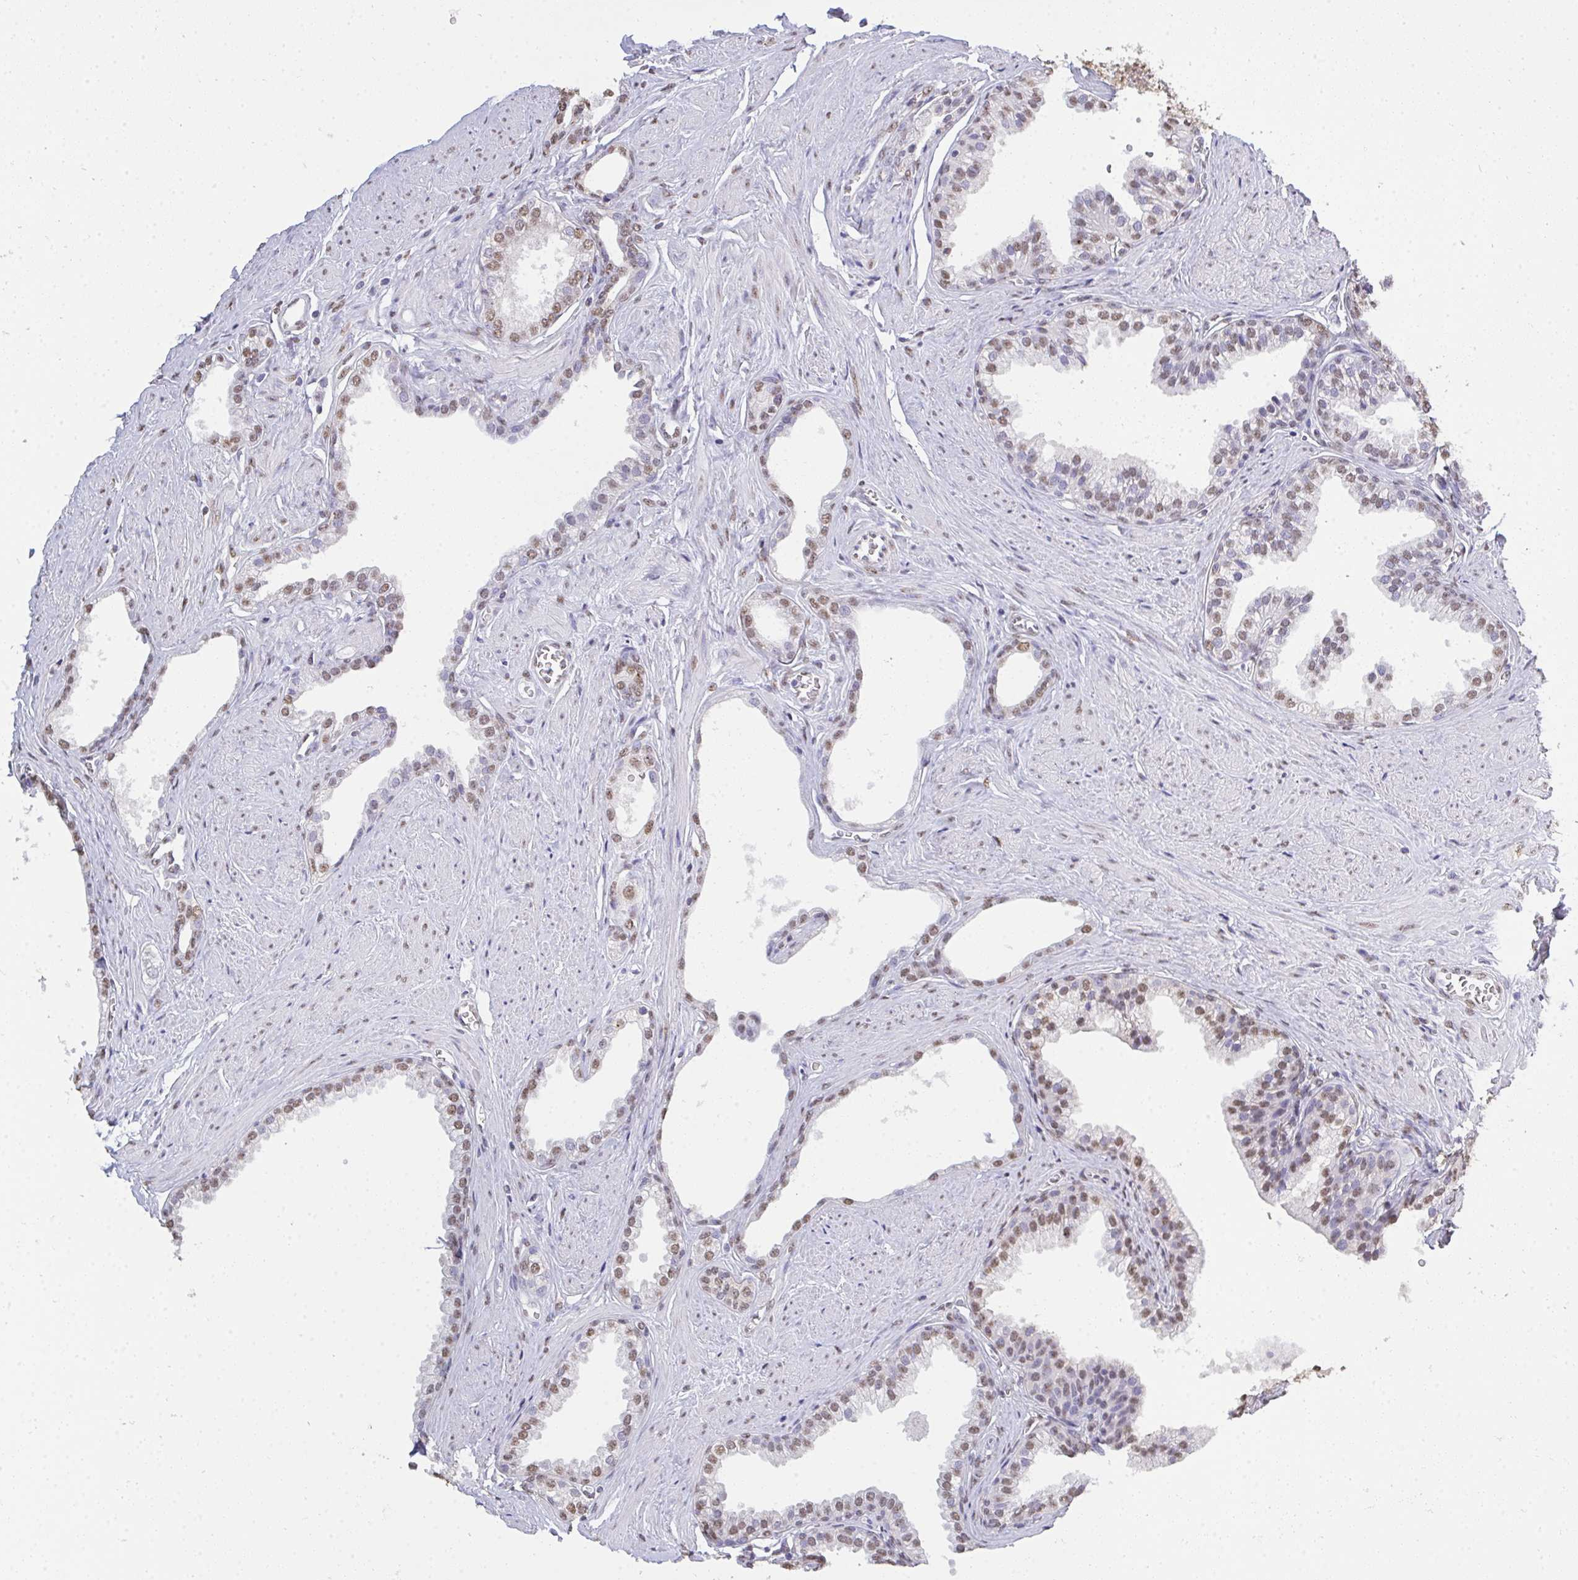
{"staining": {"intensity": "moderate", "quantity": "25%-75%", "location": "nuclear"}, "tissue": "prostate", "cell_type": "Glandular cells", "image_type": "normal", "snomed": [{"axis": "morphology", "description": "Normal tissue, NOS"}, {"axis": "topography", "description": "Prostate"}, {"axis": "topography", "description": "Peripheral nerve tissue"}], "caption": "Unremarkable prostate was stained to show a protein in brown. There is medium levels of moderate nuclear staining in approximately 25%-75% of glandular cells.", "gene": "SEMA6B", "patient": {"sex": "male", "age": 55}}